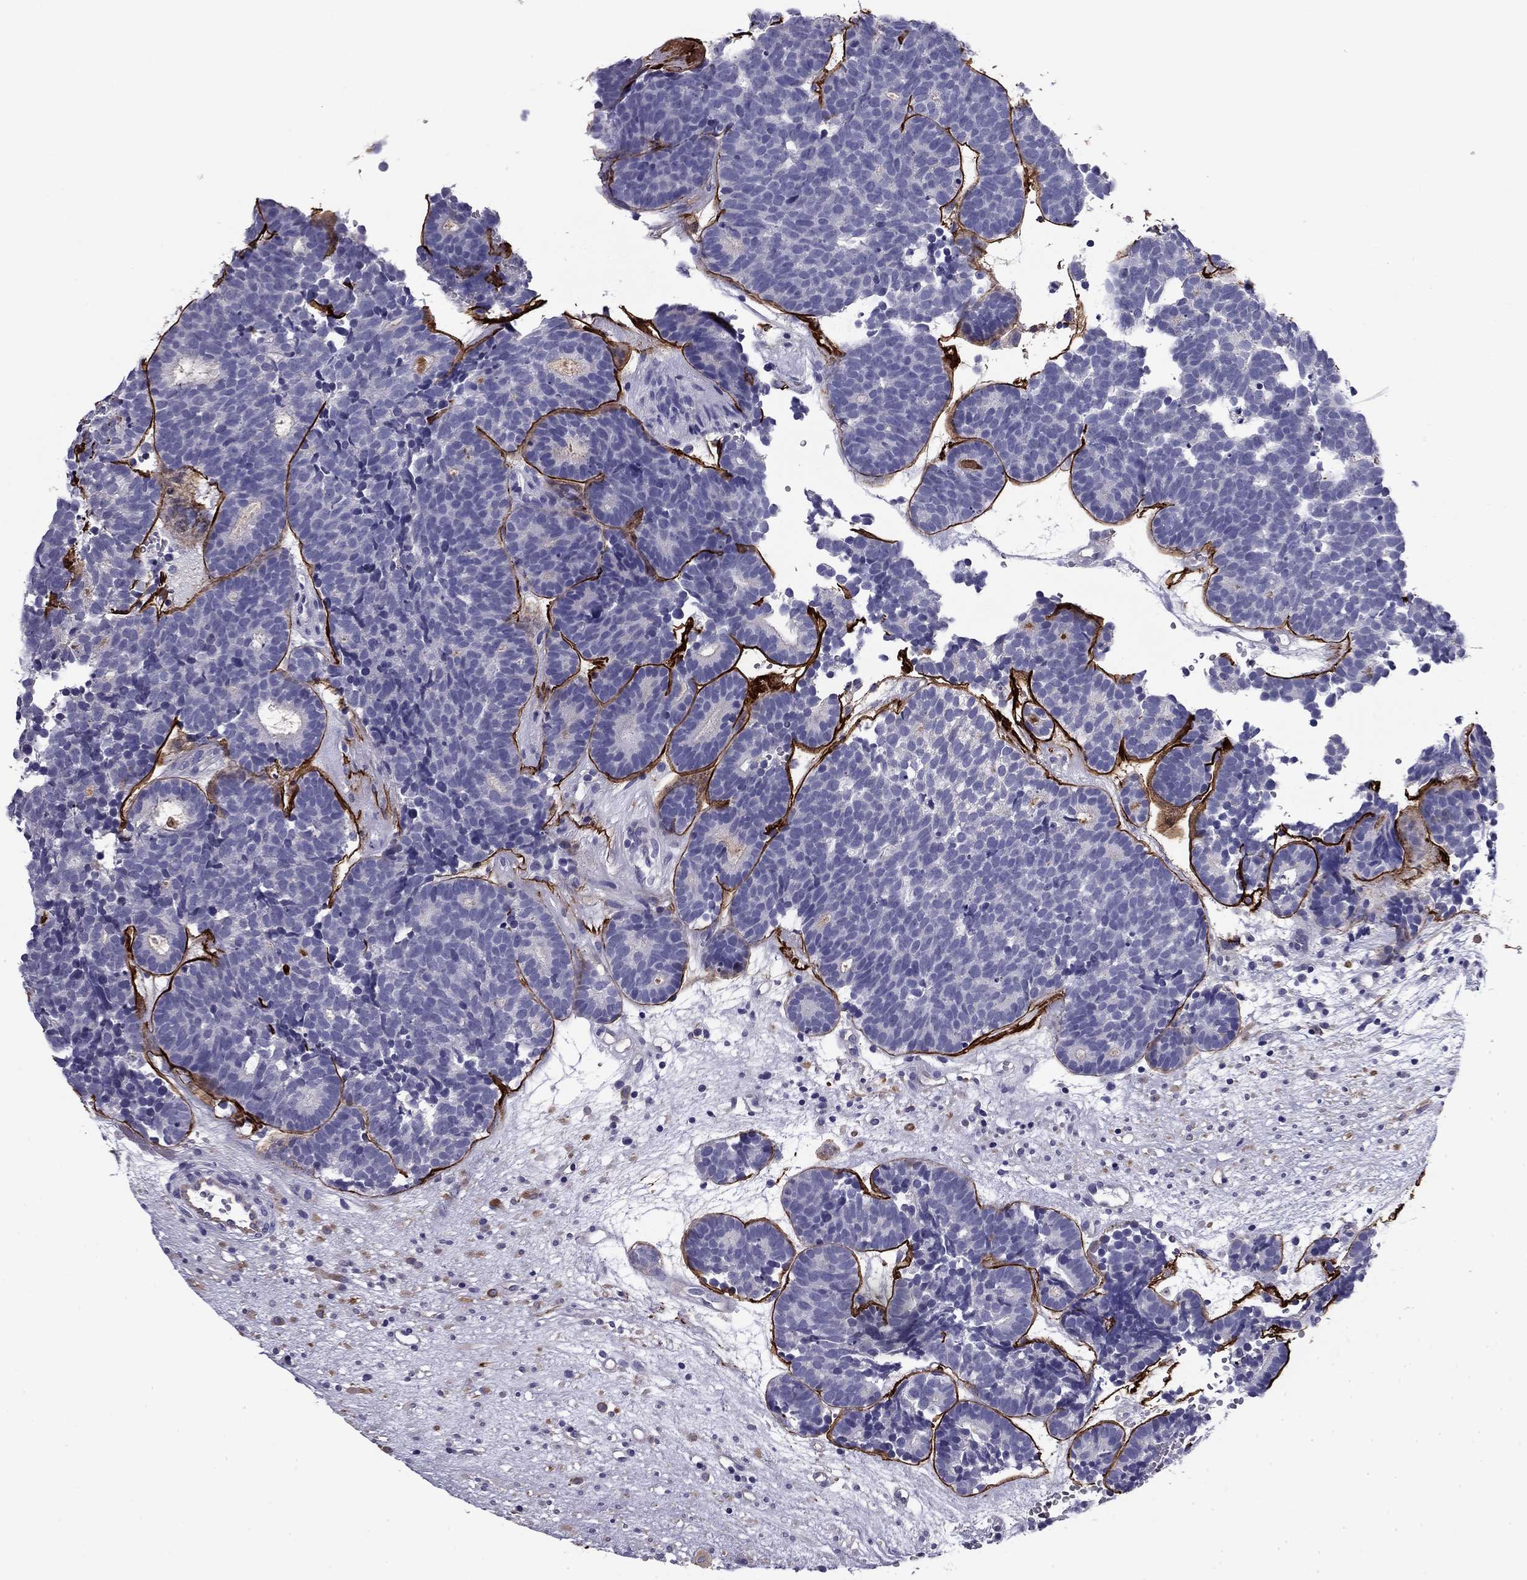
{"staining": {"intensity": "negative", "quantity": "none", "location": "none"}, "tissue": "head and neck cancer", "cell_type": "Tumor cells", "image_type": "cancer", "snomed": [{"axis": "morphology", "description": "Adenocarcinoma, NOS"}, {"axis": "topography", "description": "Head-Neck"}], "caption": "This photomicrograph is of head and neck cancer (adenocarcinoma) stained with immunohistochemistry (IHC) to label a protein in brown with the nuclei are counter-stained blue. There is no staining in tumor cells.", "gene": "FLNC", "patient": {"sex": "female", "age": 81}}